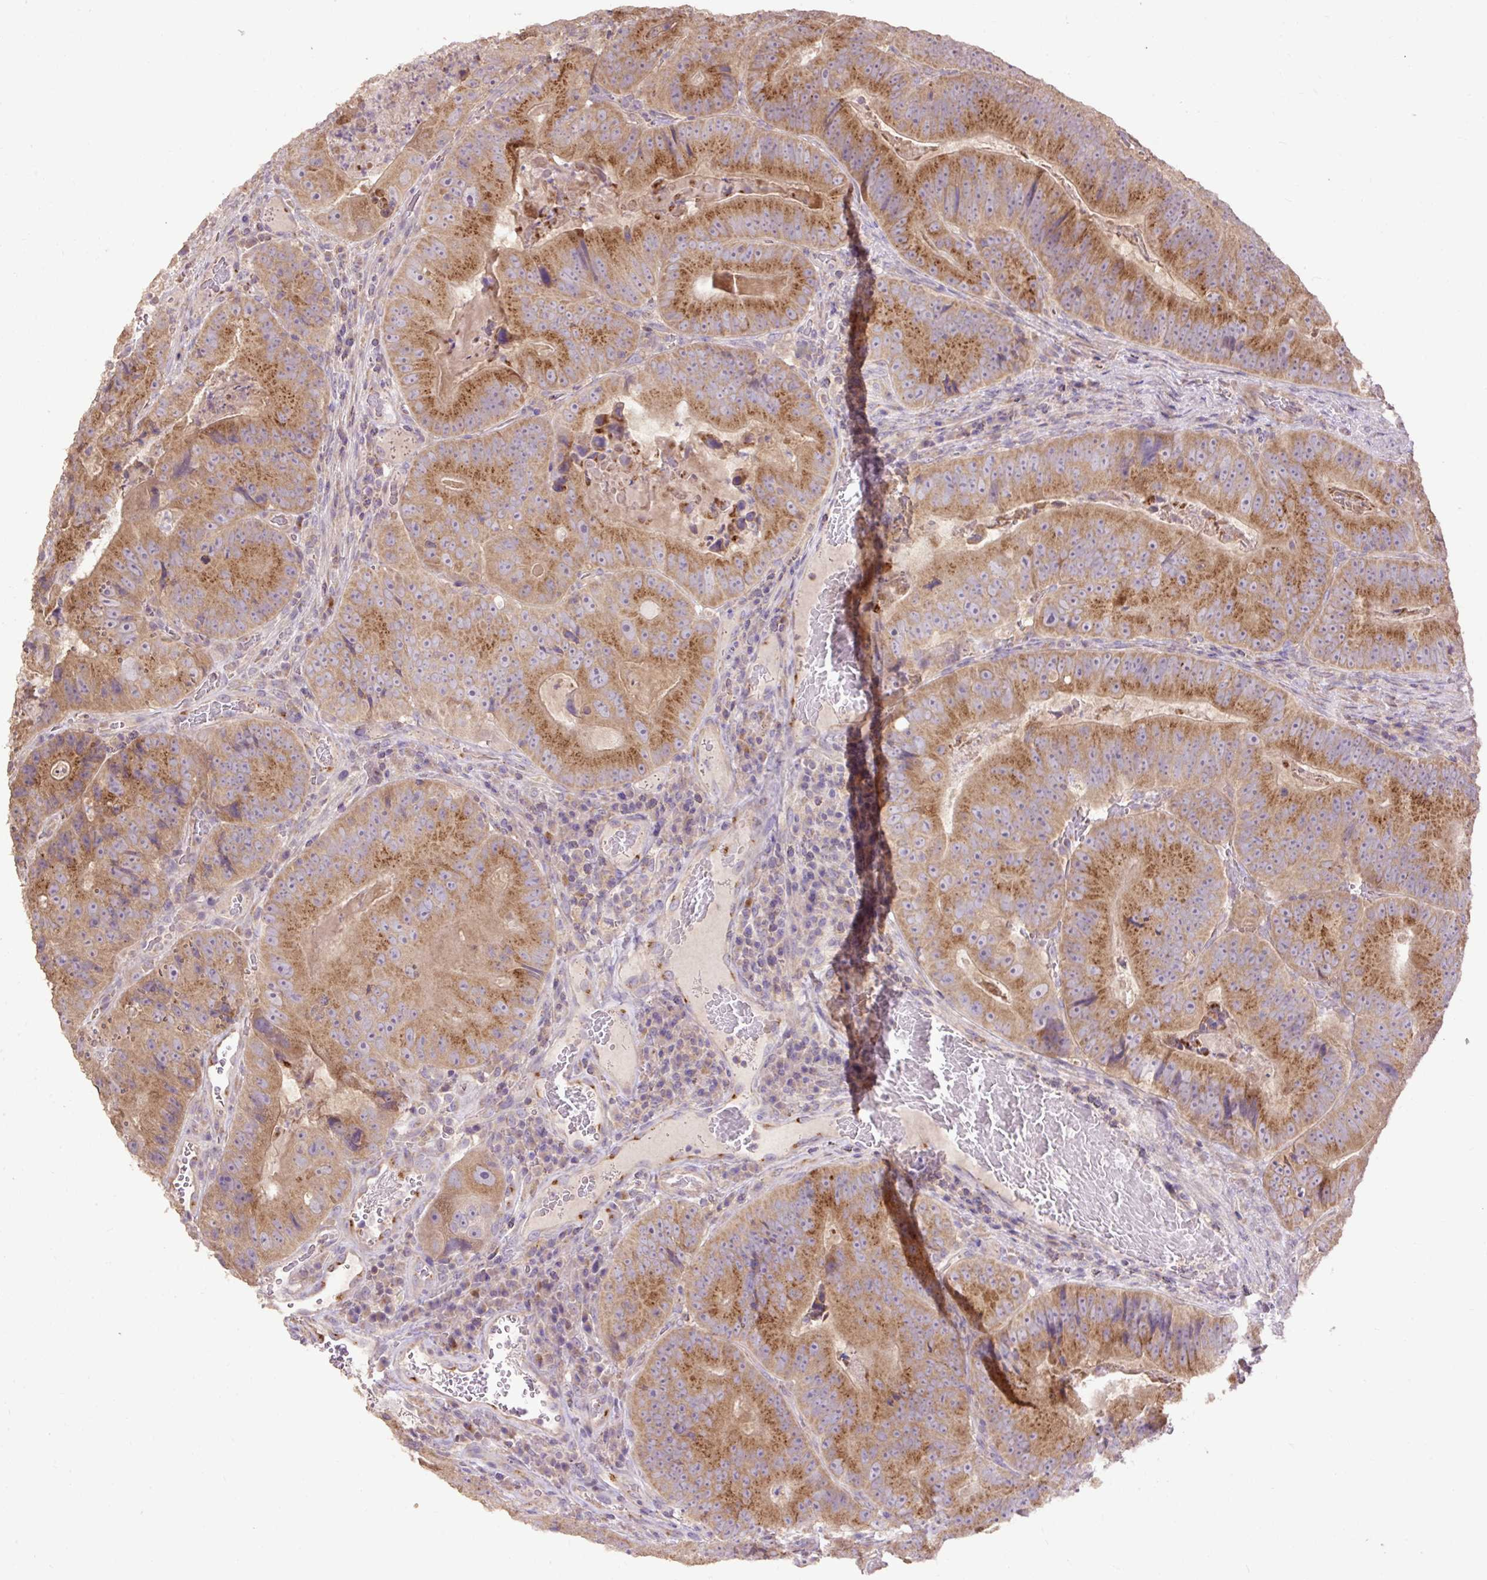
{"staining": {"intensity": "moderate", "quantity": ">75%", "location": "cytoplasmic/membranous"}, "tissue": "colorectal cancer", "cell_type": "Tumor cells", "image_type": "cancer", "snomed": [{"axis": "morphology", "description": "Adenocarcinoma, NOS"}, {"axis": "topography", "description": "Colon"}], "caption": "Immunohistochemistry image of human colorectal adenocarcinoma stained for a protein (brown), which demonstrates medium levels of moderate cytoplasmic/membranous staining in approximately >75% of tumor cells.", "gene": "ABR", "patient": {"sex": "female", "age": 86}}